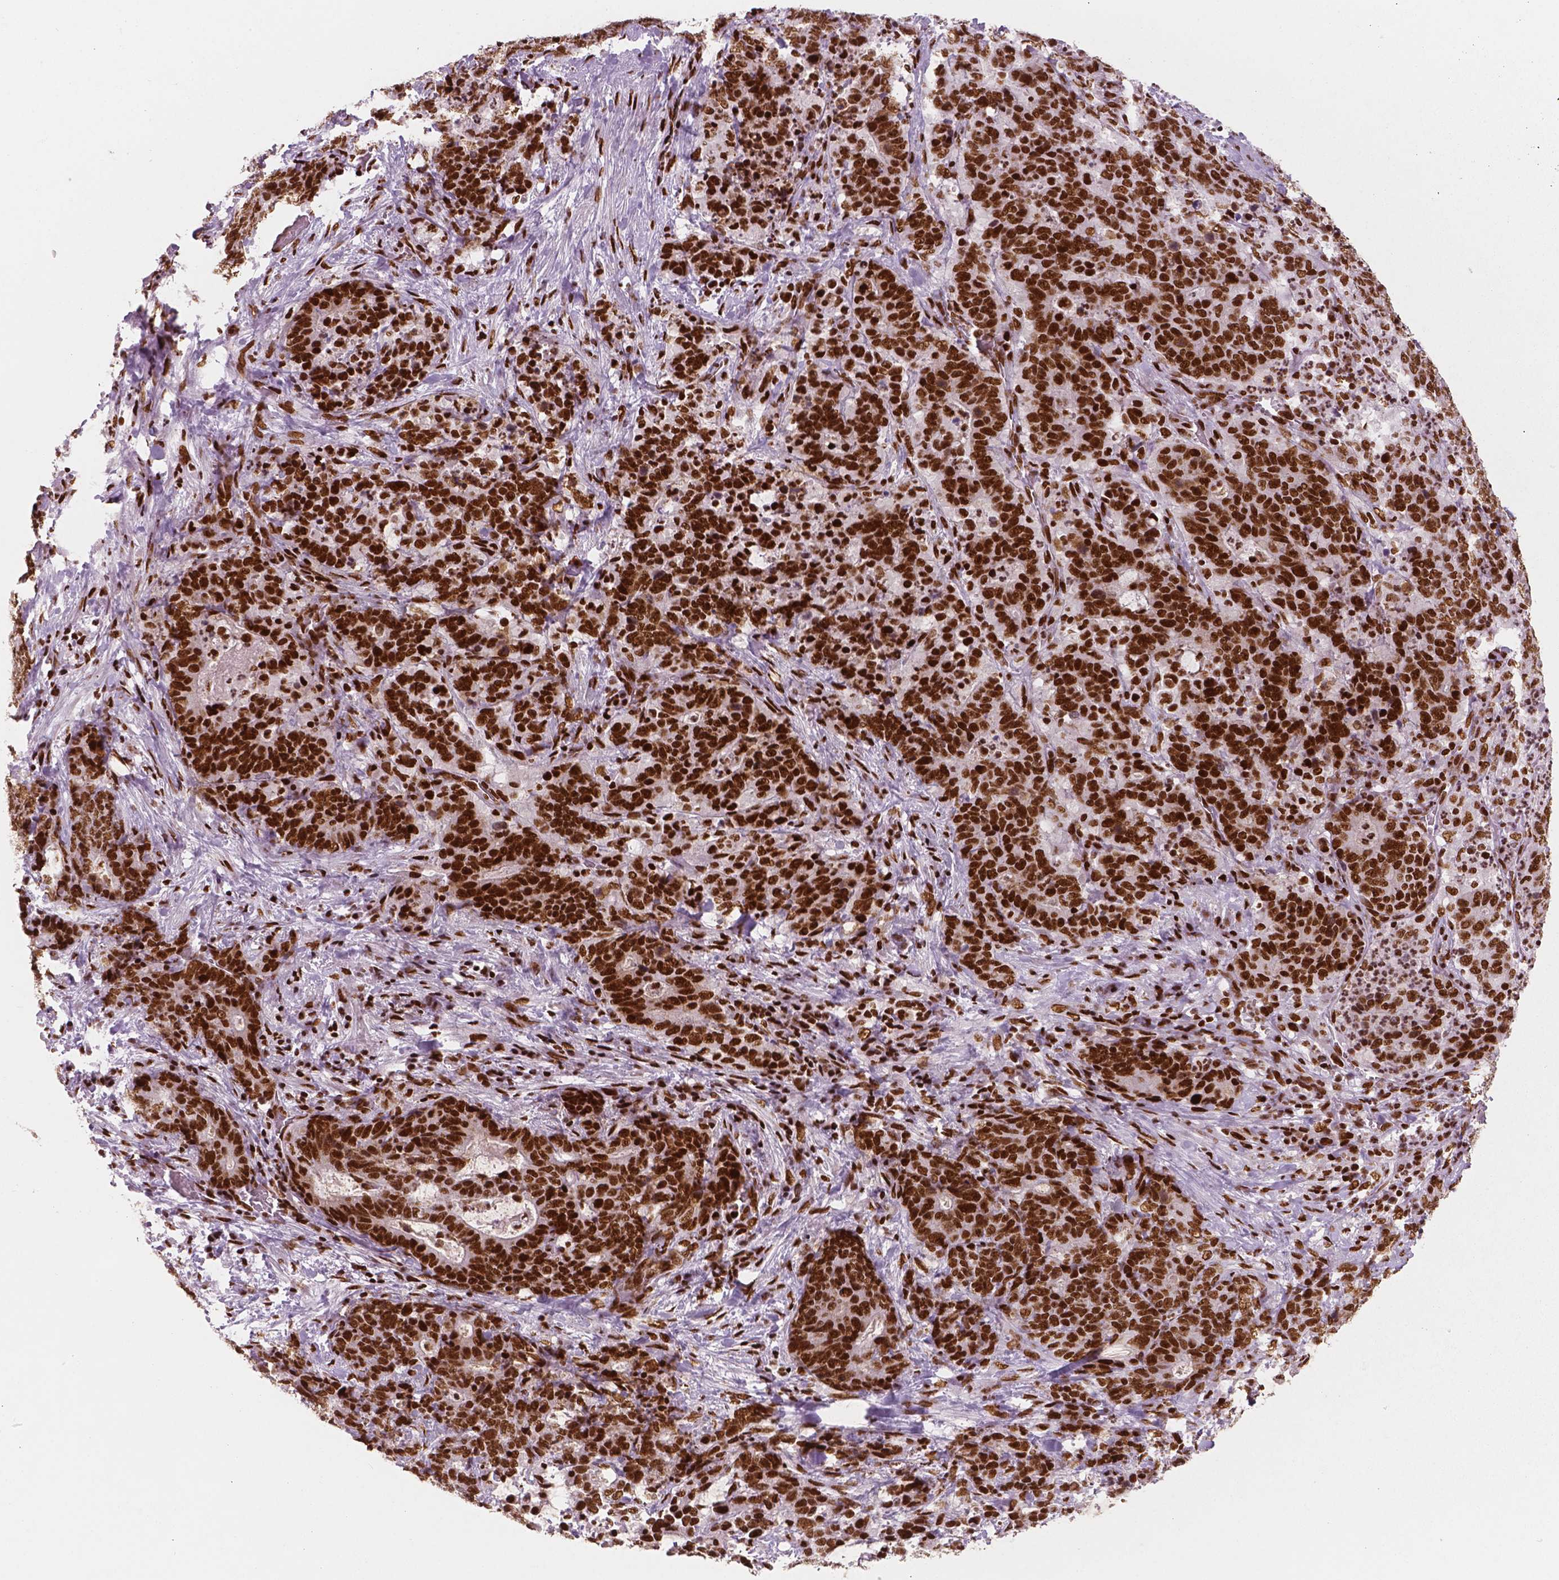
{"staining": {"intensity": "strong", "quantity": ">75%", "location": "nuclear"}, "tissue": "stomach cancer", "cell_type": "Tumor cells", "image_type": "cancer", "snomed": [{"axis": "morphology", "description": "Normal tissue, NOS"}, {"axis": "morphology", "description": "Adenocarcinoma, NOS"}, {"axis": "topography", "description": "Stomach"}], "caption": "Protein expression analysis of human stomach cancer reveals strong nuclear positivity in approximately >75% of tumor cells.", "gene": "BRD4", "patient": {"sex": "female", "age": 64}}